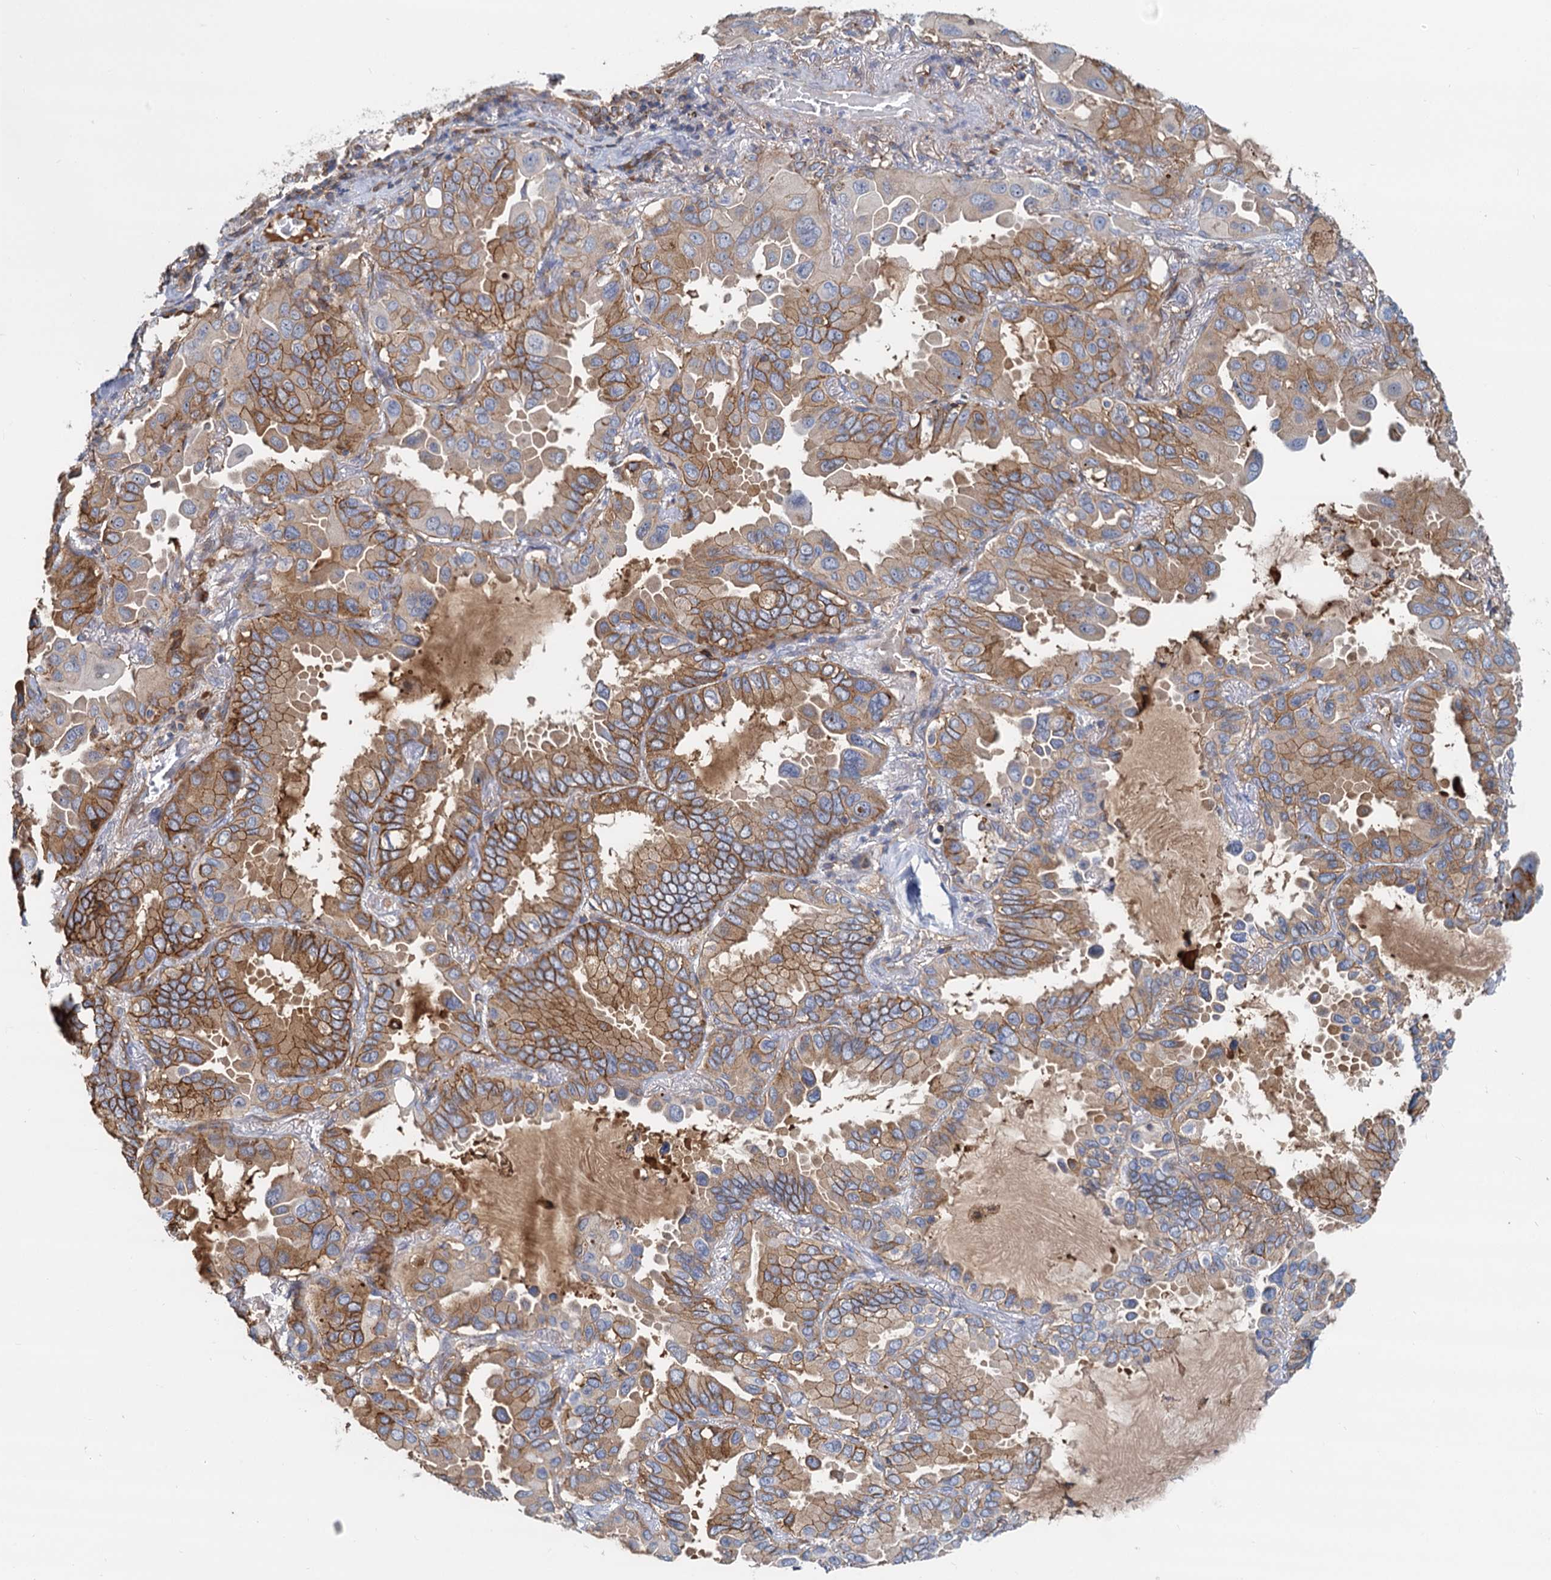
{"staining": {"intensity": "moderate", "quantity": ">75%", "location": "cytoplasmic/membranous"}, "tissue": "lung cancer", "cell_type": "Tumor cells", "image_type": "cancer", "snomed": [{"axis": "morphology", "description": "Adenocarcinoma, NOS"}, {"axis": "topography", "description": "Lung"}], "caption": "High-magnification brightfield microscopy of adenocarcinoma (lung) stained with DAB (3,3'-diaminobenzidine) (brown) and counterstained with hematoxylin (blue). tumor cells exhibit moderate cytoplasmic/membranous staining is present in about>75% of cells.", "gene": "LNX2", "patient": {"sex": "male", "age": 64}}